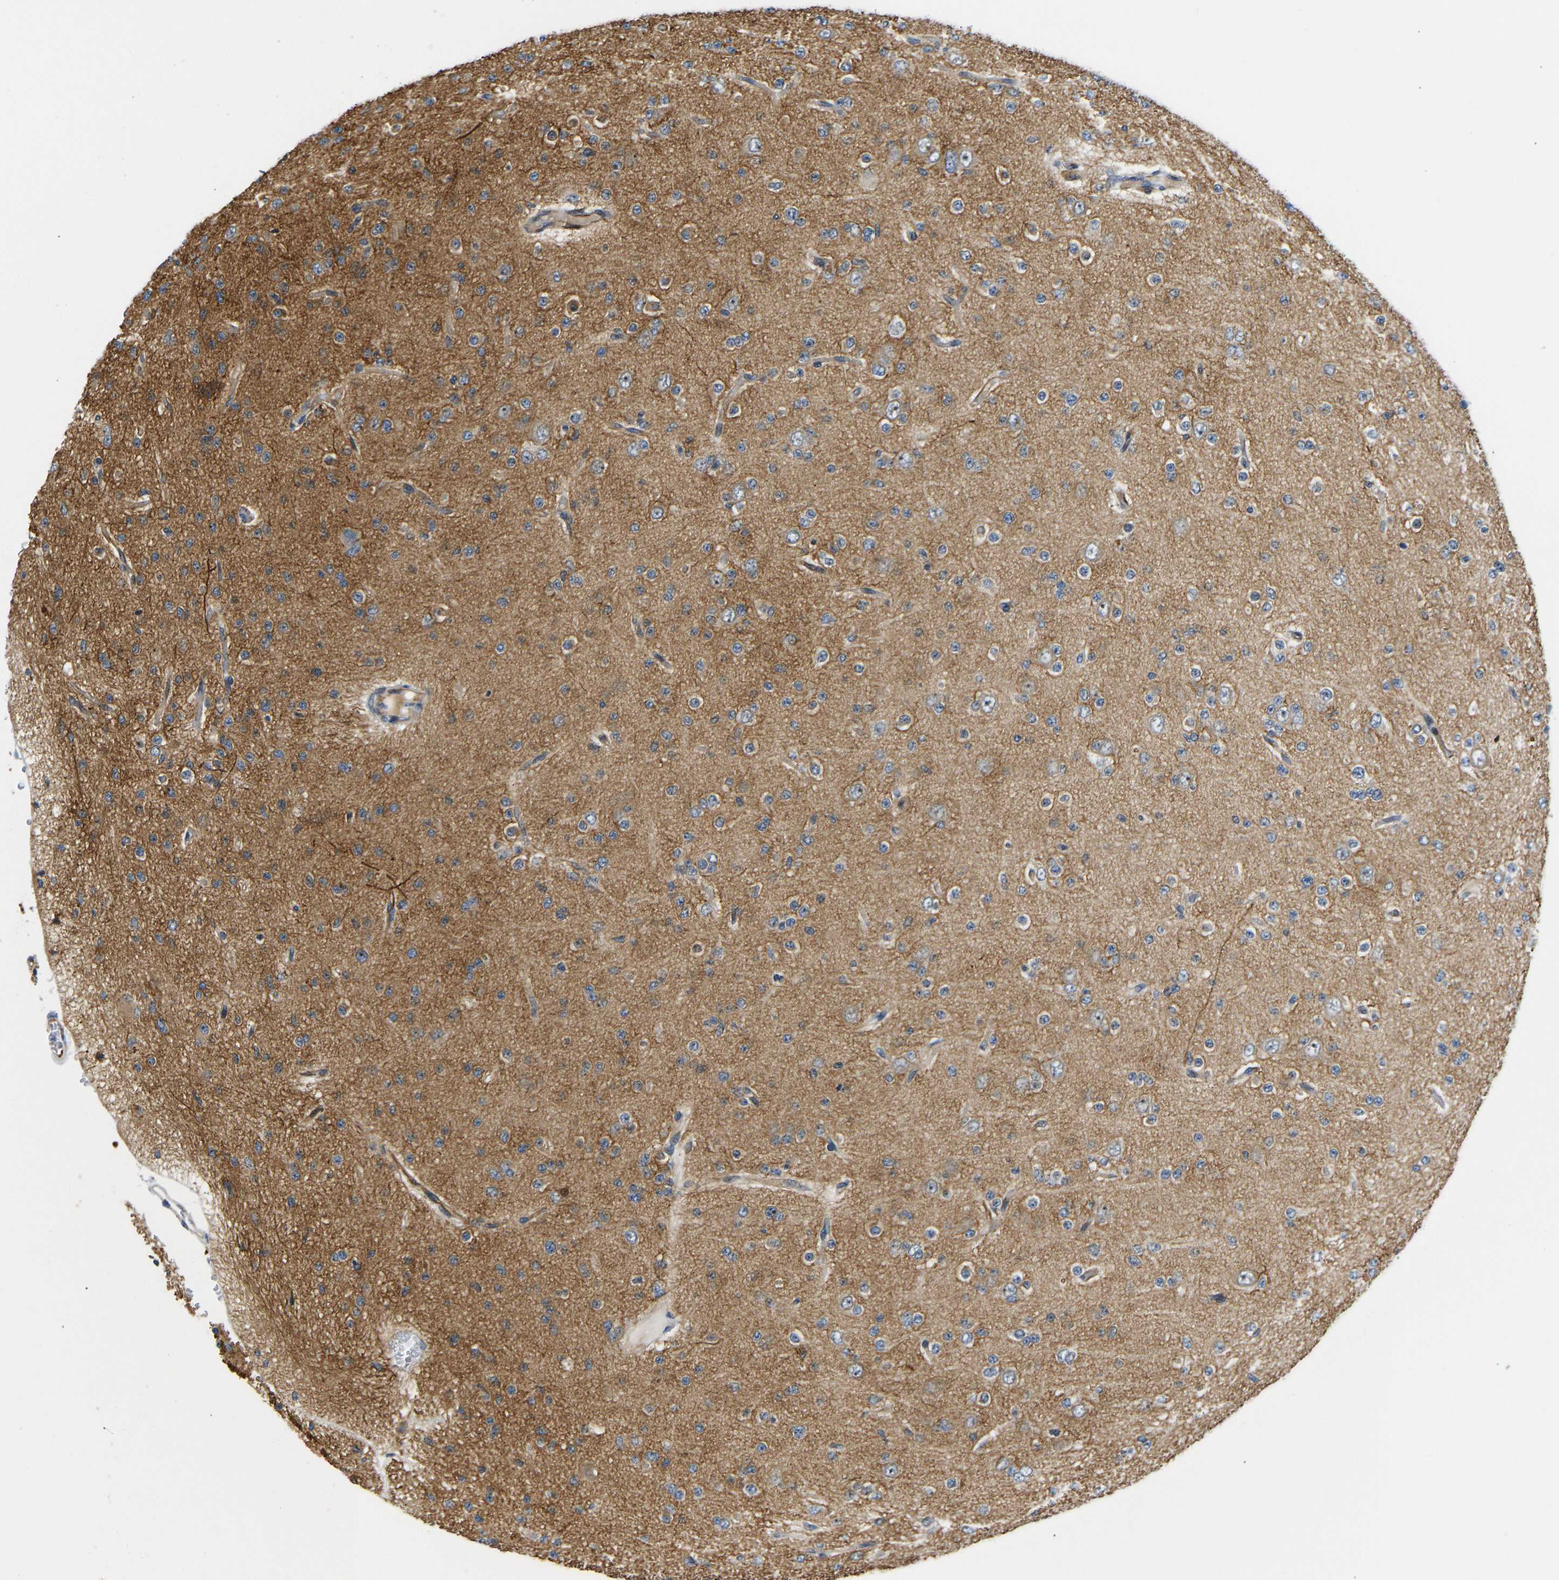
{"staining": {"intensity": "weak", "quantity": "<25%", "location": "cytoplasmic/membranous"}, "tissue": "glioma", "cell_type": "Tumor cells", "image_type": "cancer", "snomed": [{"axis": "morphology", "description": "Glioma, malignant, Low grade"}, {"axis": "topography", "description": "Brain"}], "caption": "Tumor cells show no significant expression in low-grade glioma (malignant).", "gene": "RESF1", "patient": {"sex": "male", "age": 38}}